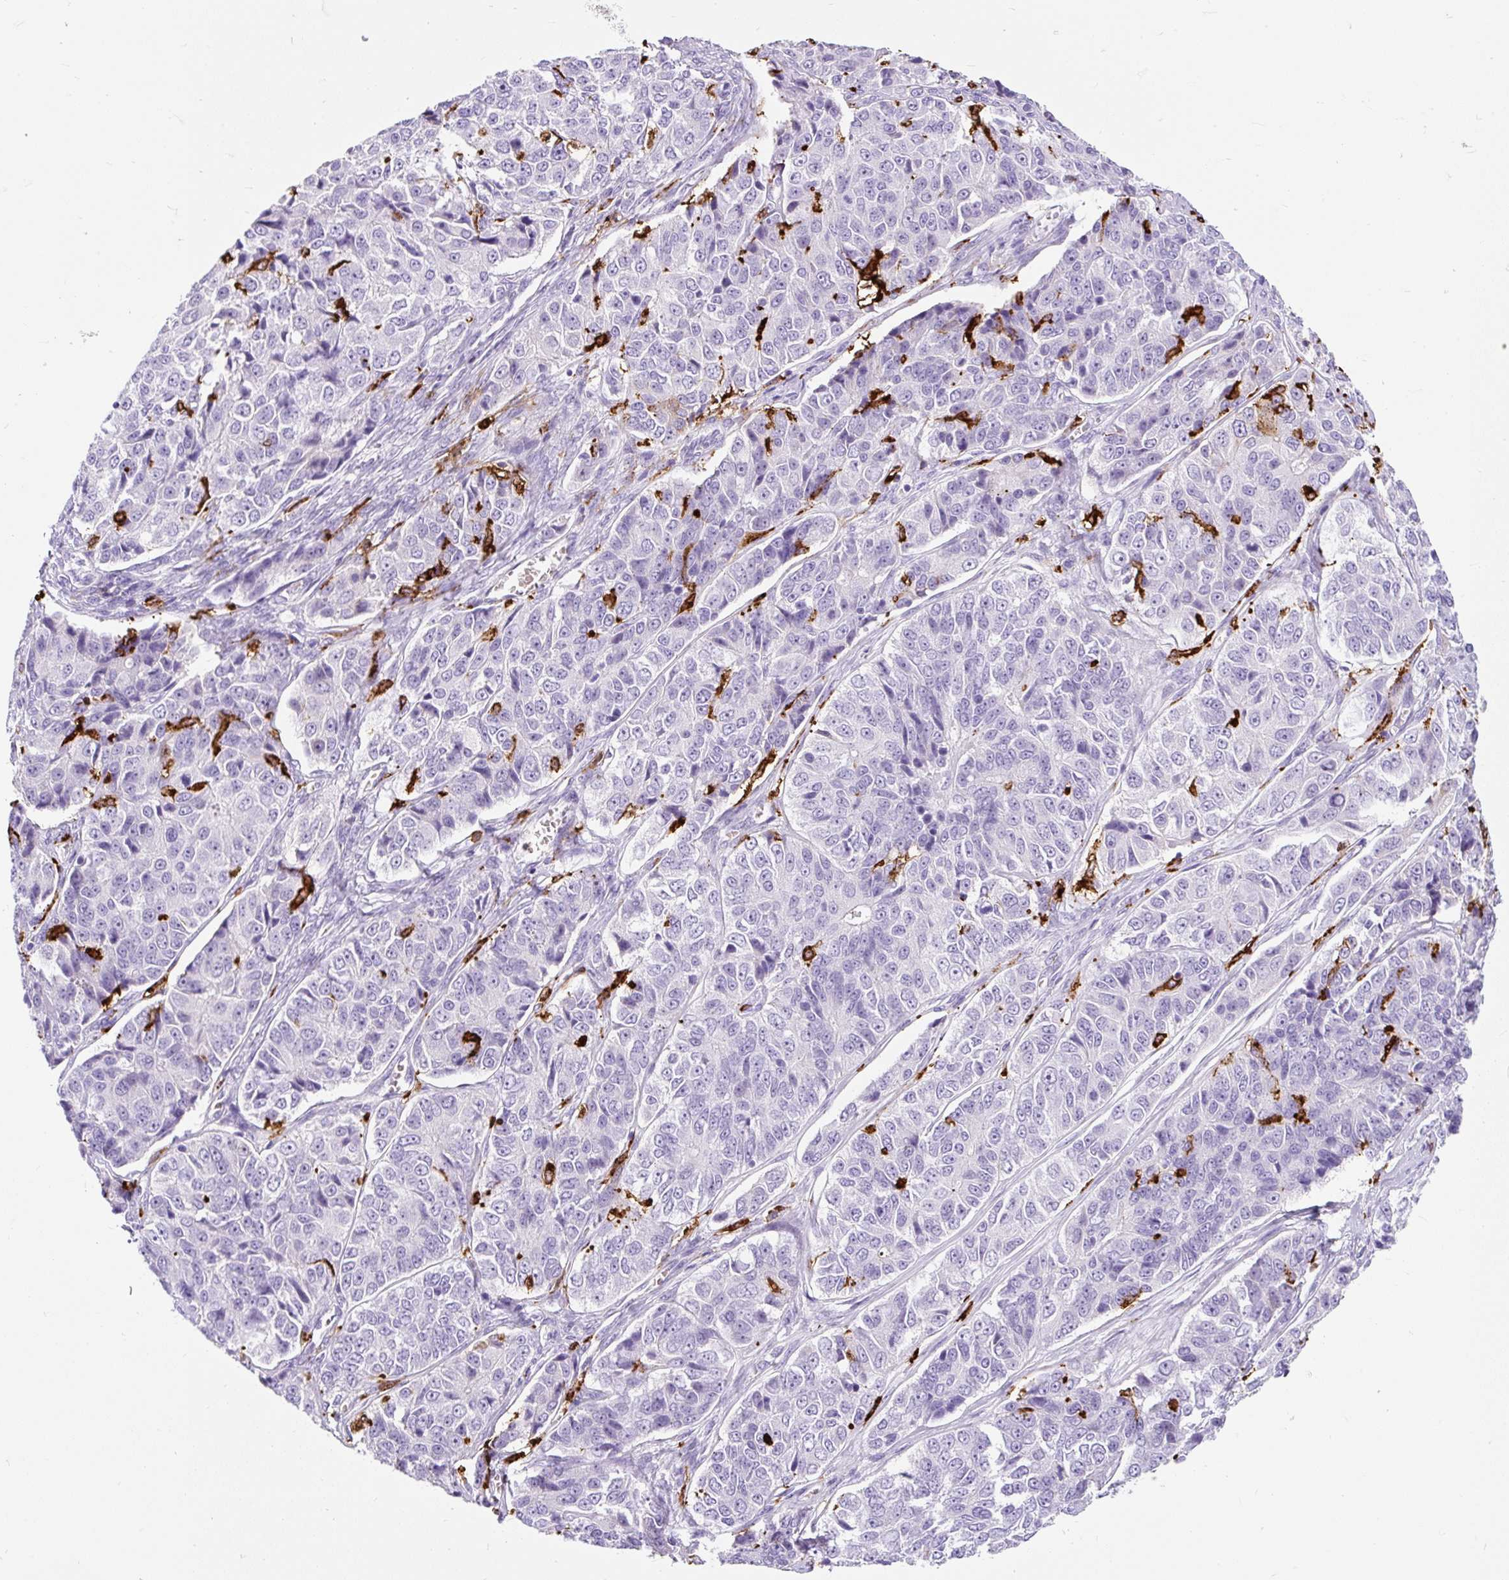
{"staining": {"intensity": "negative", "quantity": "none", "location": "none"}, "tissue": "ovarian cancer", "cell_type": "Tumor cells", "image_type": "cancer", "snomed": [{"axis": "morphology", "description": "Carcinoma, endometroid"}, {"axis": "topography", "description": "Ovary"}], "caption": "An immunohistochemistry image of ovarian endometroid carcinoma is shown. There is no staining in tumor cells of ovarian endometroid carcinoma.", "gene": "HLA-DRA", "patient": {"sex": "female", "age": 51}}